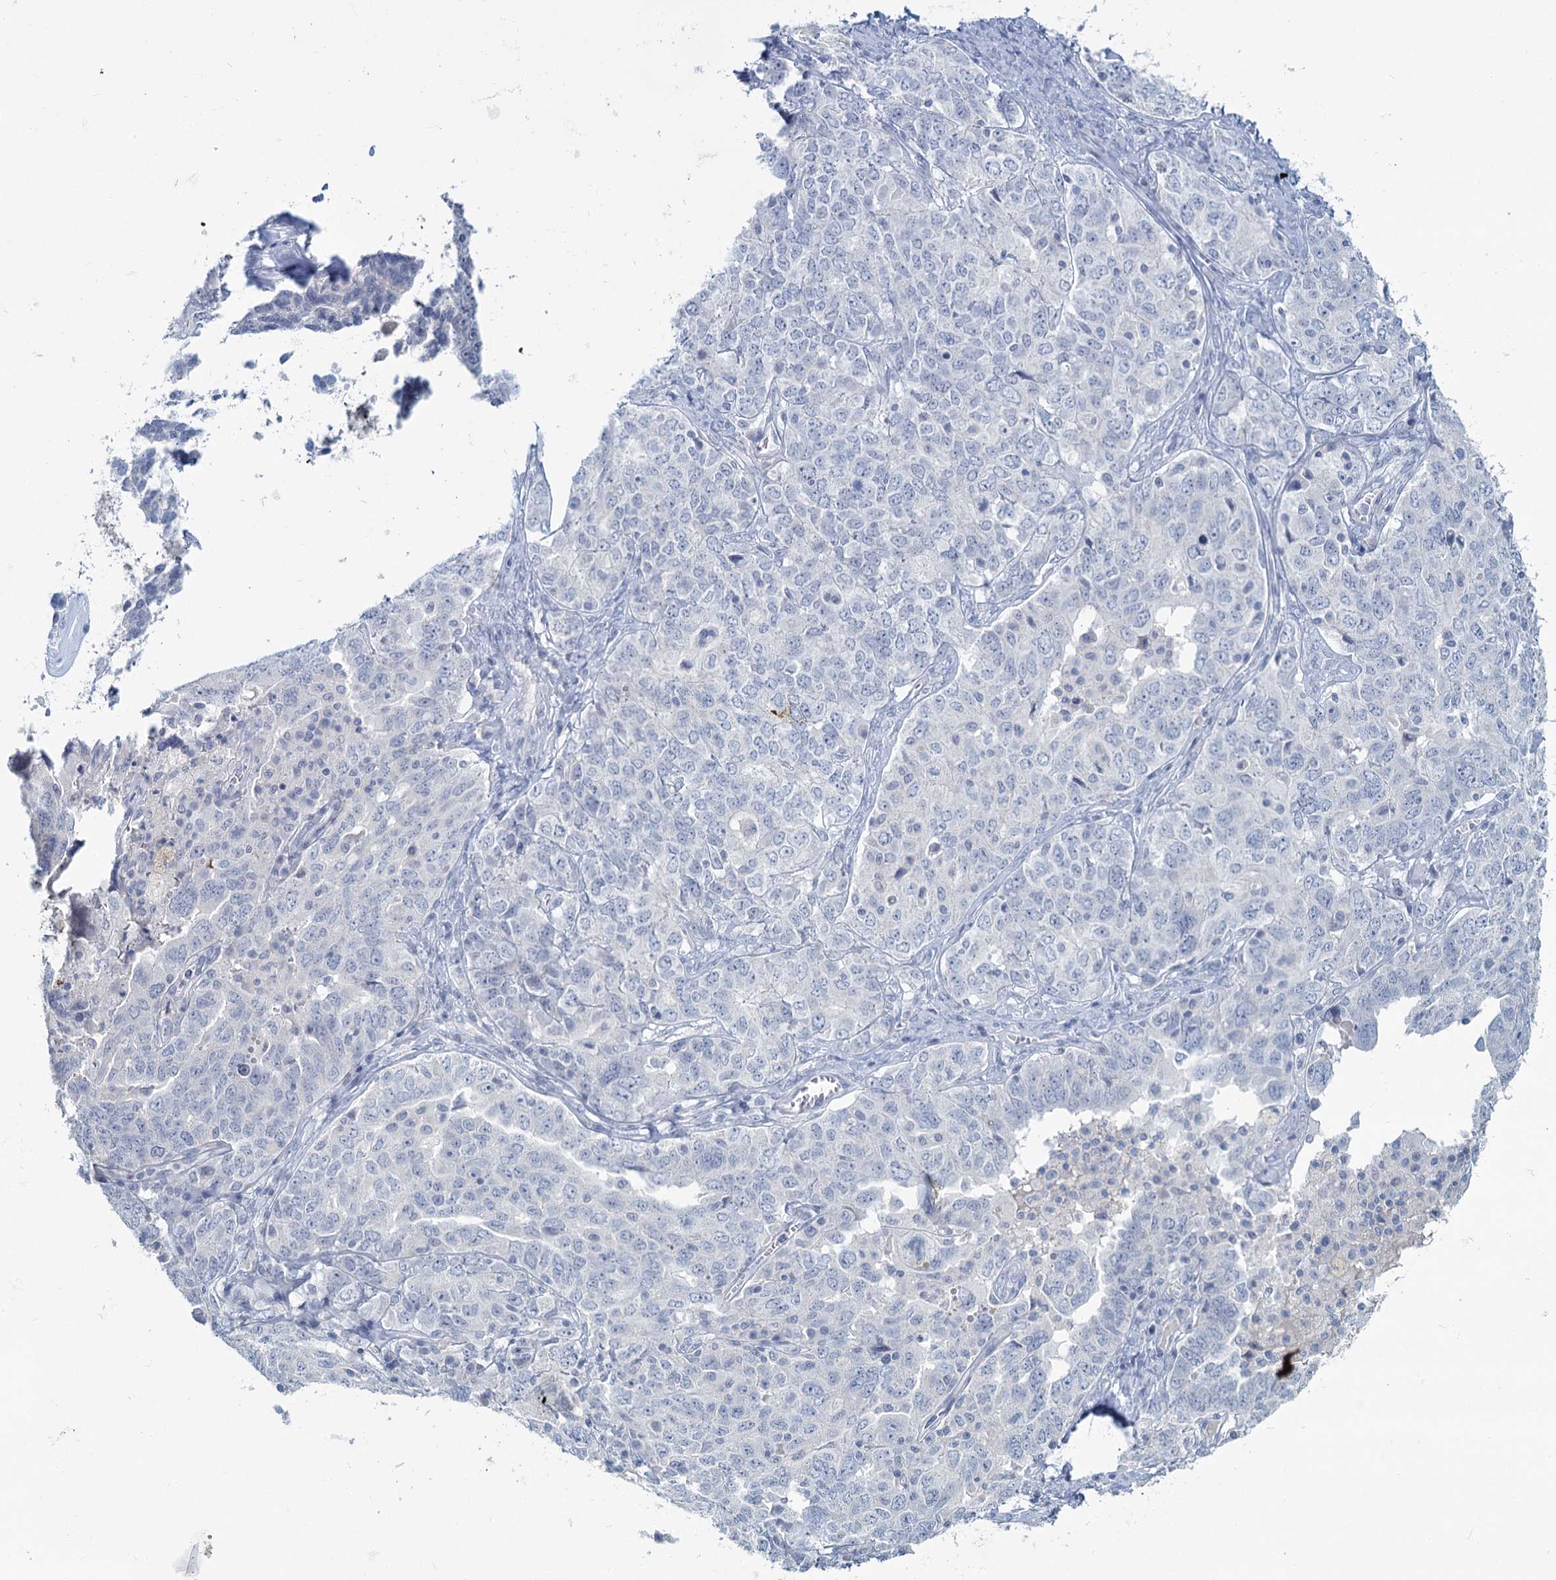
{"staining": {"intensity": "negative", "quantity": "none", "location": "none"}, "tissue": "ovarian cancer", "cell_type": "Tumor cells", "image_type": "cancer", "snomed": [{"axis": "morphology", "description": "Carcinoma, endometroid"}, {"axis": "topography", "description": "Ovary"}], "caption": "This is a image of immunohistochemistry (IHC) staining of ovarian endometroid carcinoma, which shows no expression in tumor cells. The staining was performed using DAB to visualize the protein expression in brown, while the nuclei were stained in blue with hematoxylin (Magnification: 20x).", "gene": "CHGA", "patient": {"sex": "female", "age": 62}}